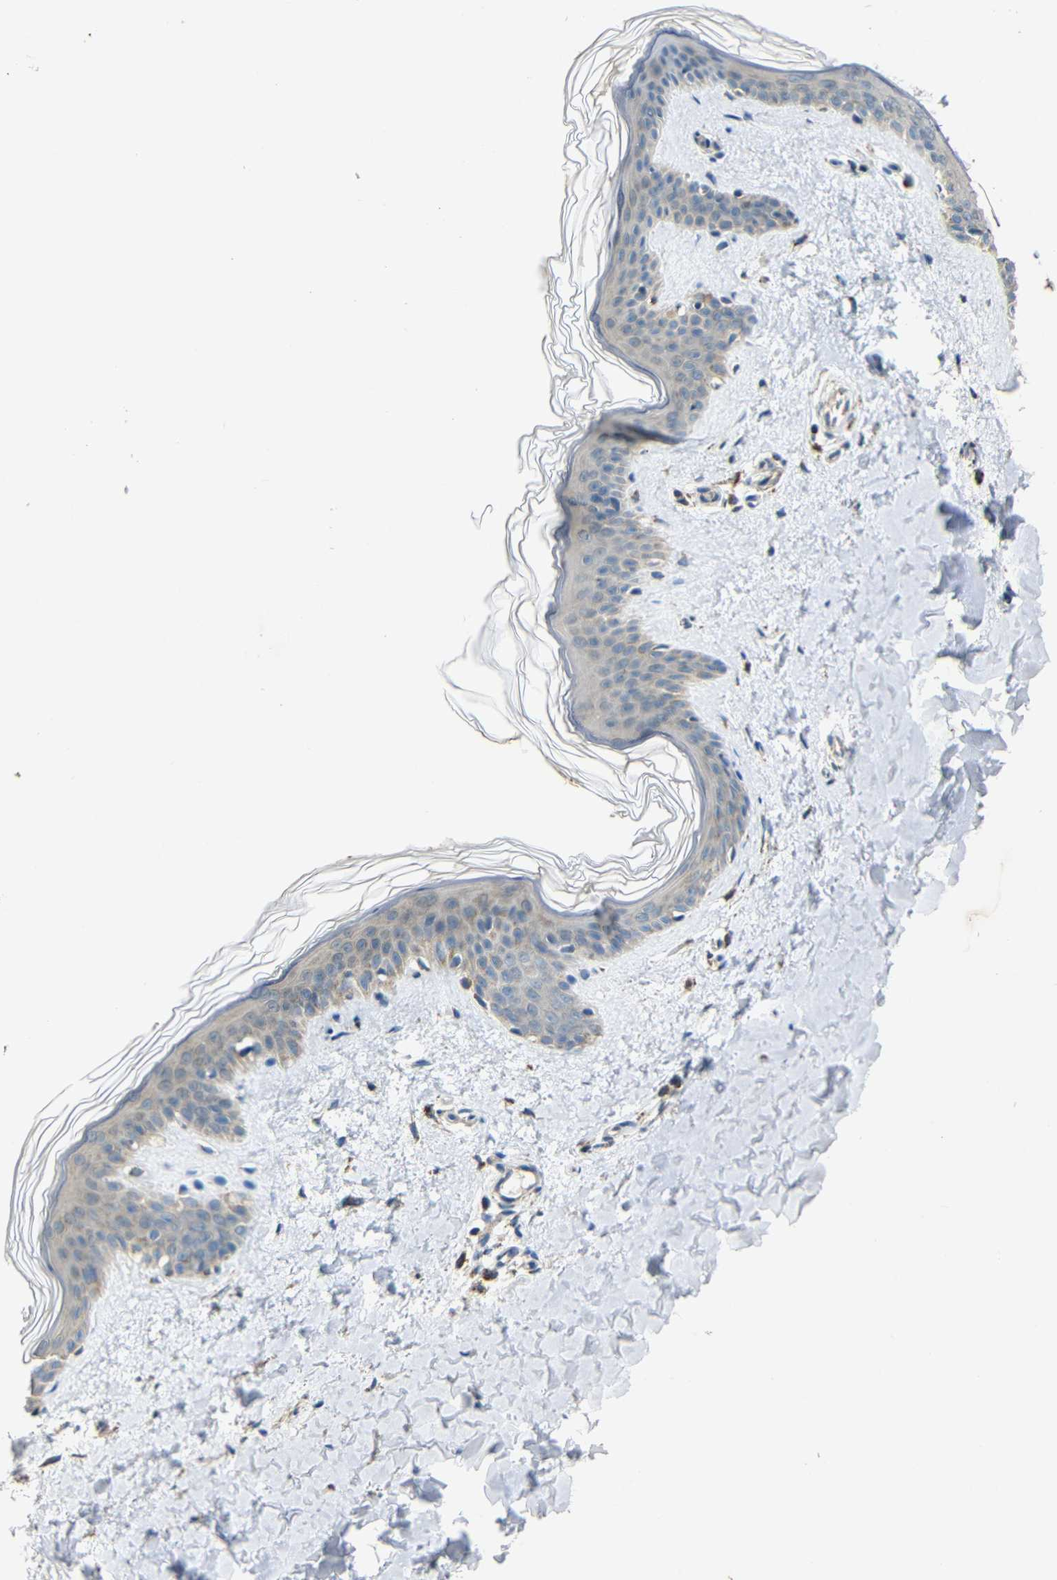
{"staining": {"intensity": "moderate", "quantity": ">75%", "location": "cytoplasmic/membranous"}, "tissue": "skin", "cell_type": "Fibroblasts", "image_type": "normal", "snomed": [{"axis": "morphology", "description": "Normal tissue, NOS"}, {"axis": "topography", "description": "Skin"}], "caption": "The histopathology image displays a brown stain indicating the presence of a protein in the cytoplasmic/membranous of fibroblasts in skin.", "gene": "NR3C2", "patient": {"sex": "female", "age": 41}}